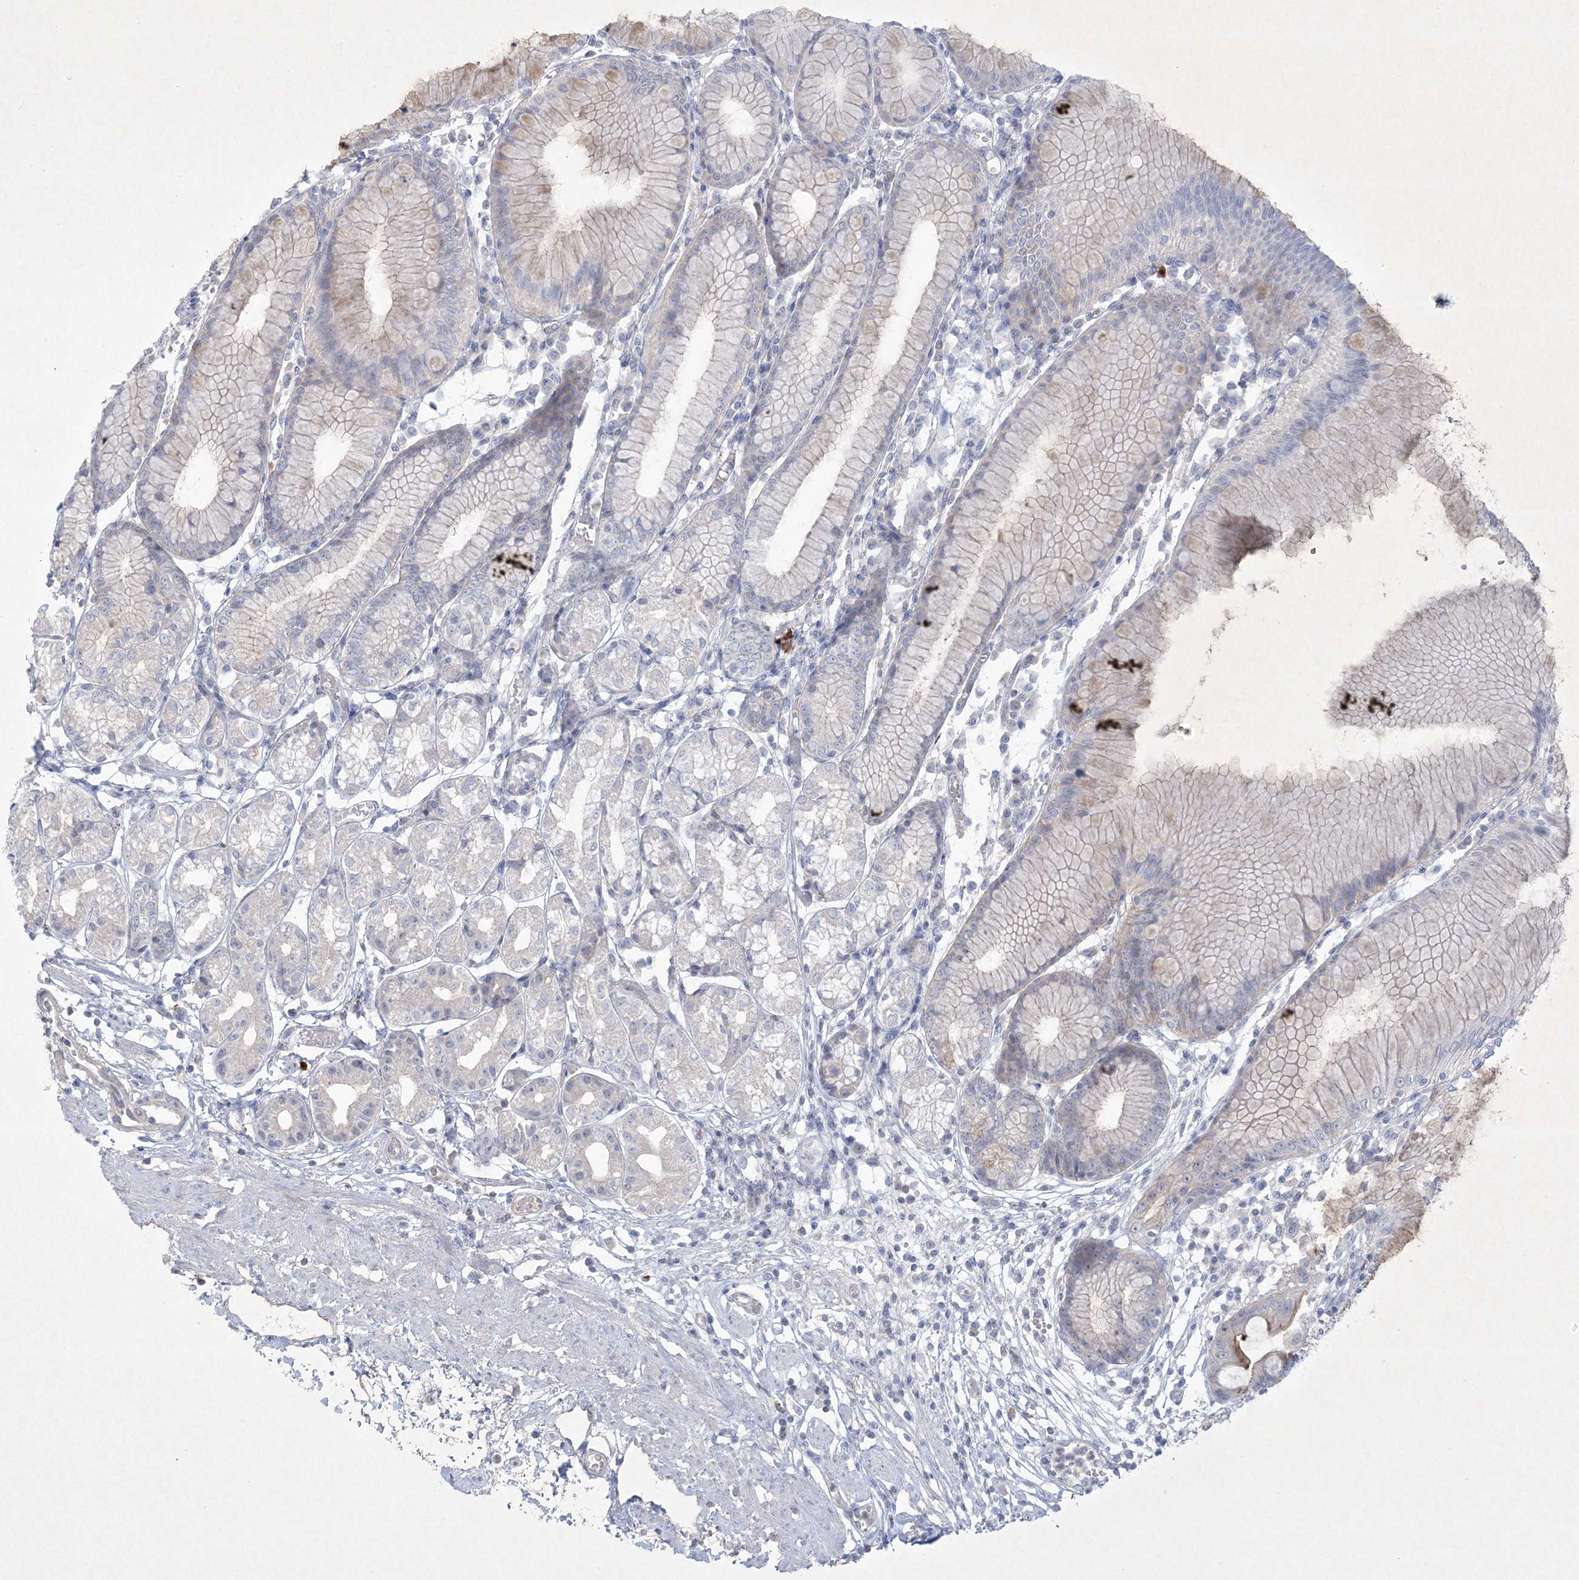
{"staining": {"intensity": "moderate", "quantity": "<25%", "location": "cytoplasmic/membranous"}, "tissue": "stomach", "cell_type": "Glandular cells", "image_type": "normal", "snomed": [{"axis": "morphology", "description": "Normal tissue, NOS"}, {"axis": "topography", "description": "Stomach"}], "caption": "A high-resolution photomicrograph shows immunohistochemistry (IHC) staining of normal stomach, which reveals moderate cytoplasmic/membranous staining in about <25% of glandular cells. Using DAB (brown) and hematoxylin (blue) stains, captured at high magnification using brightfield microscopy.", "gene": "CCDC24", "patient": {"sex": "female", "age": 57}}